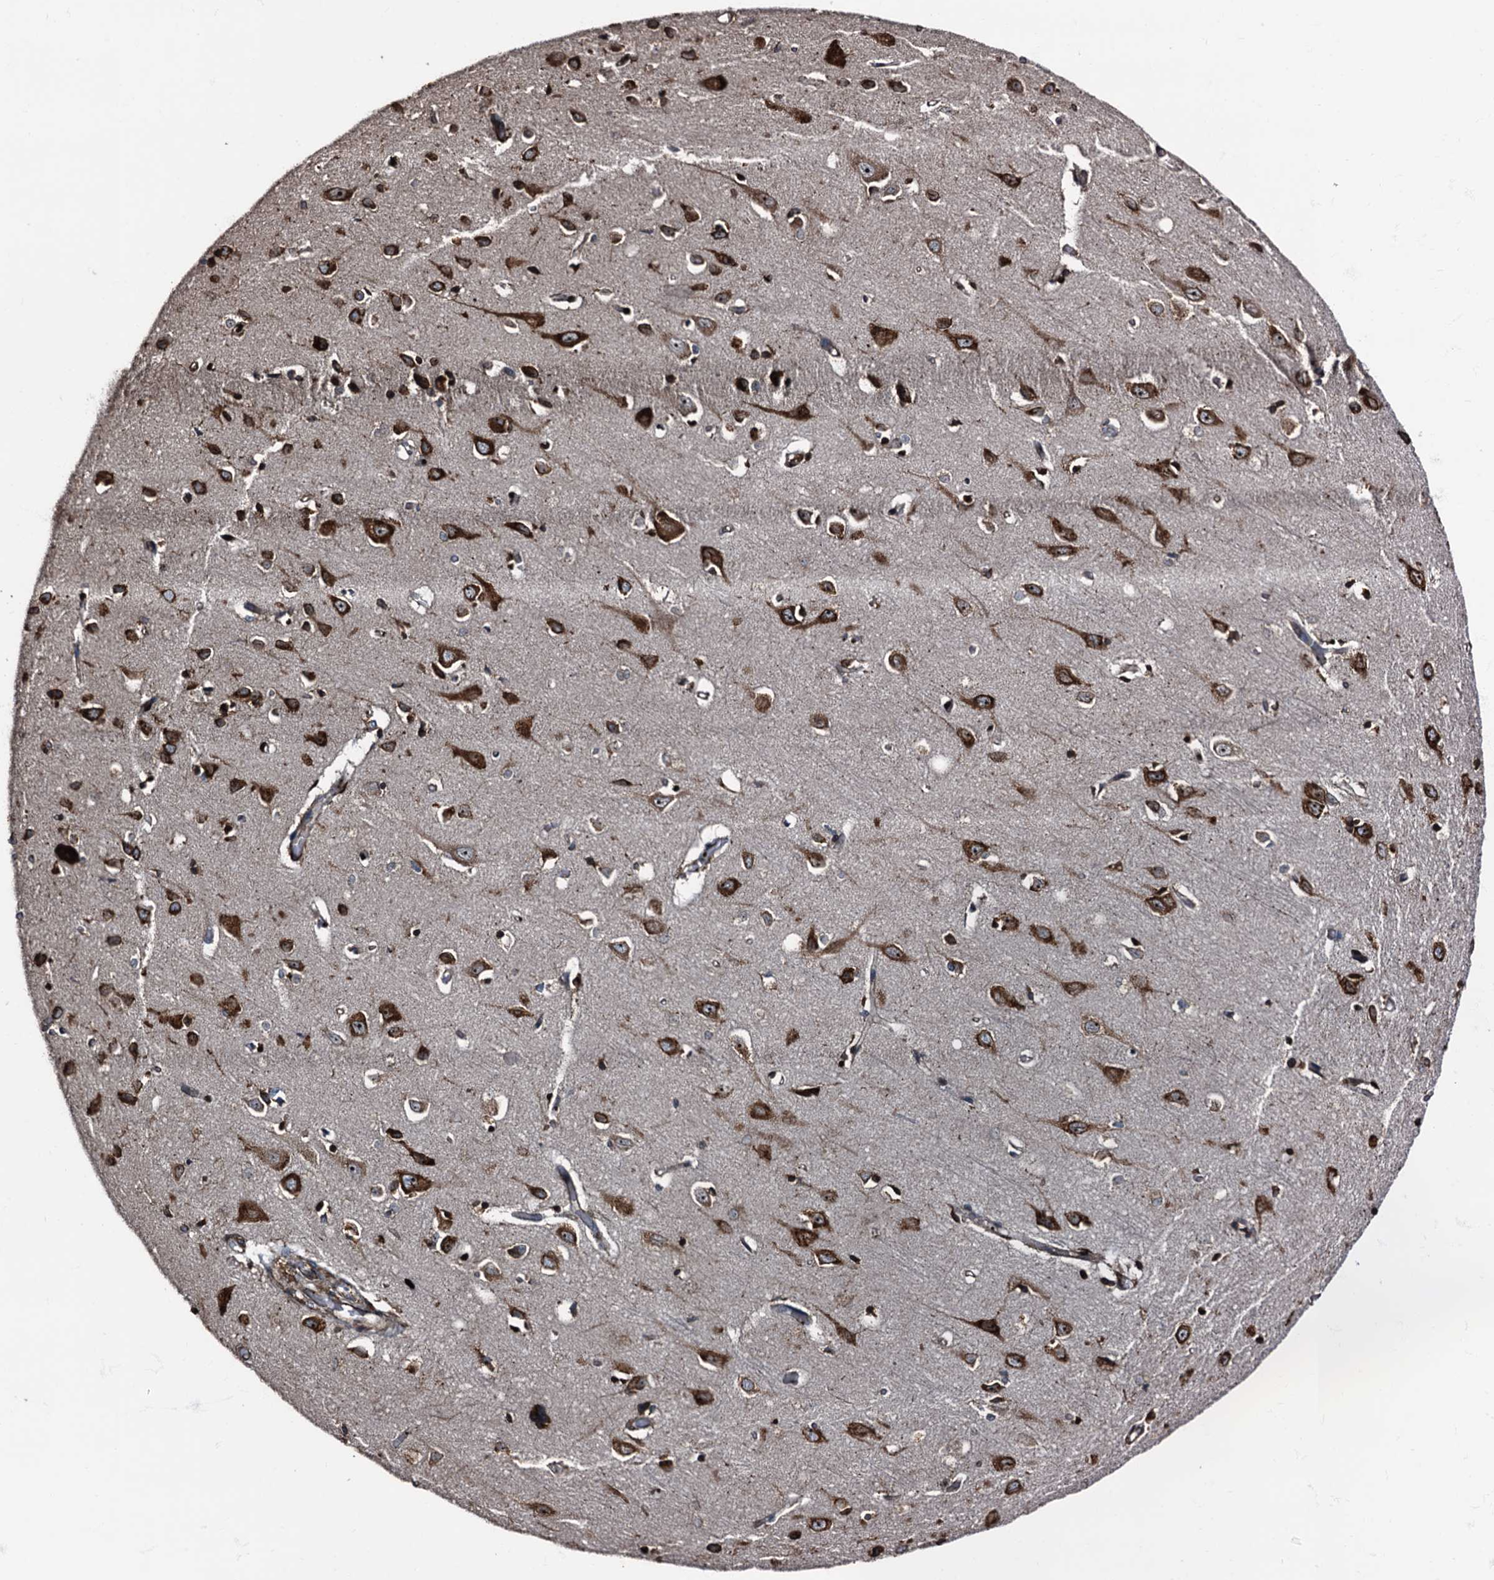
{"staining": {"intensity": "moderate", "quantity": ">75%", "location": "cytoplasmic/membranous"}, "tissue": "cerebral cortex", "cell_type": "Endothelial cells", "image_type": "normal", "snomed": [{"axis": "morphology", "description": "Normal tissue, NOS"}, {"axis": "topography", "description": "Cerebral cortex"}], "caption": "A brown stain shows moderate cytoplasmic/membranous positivity of a protein in endothelial cells of benign cerebral cortex.", "gene": "ATP2C1", "patient": {"sex": "female", "age": 64}}